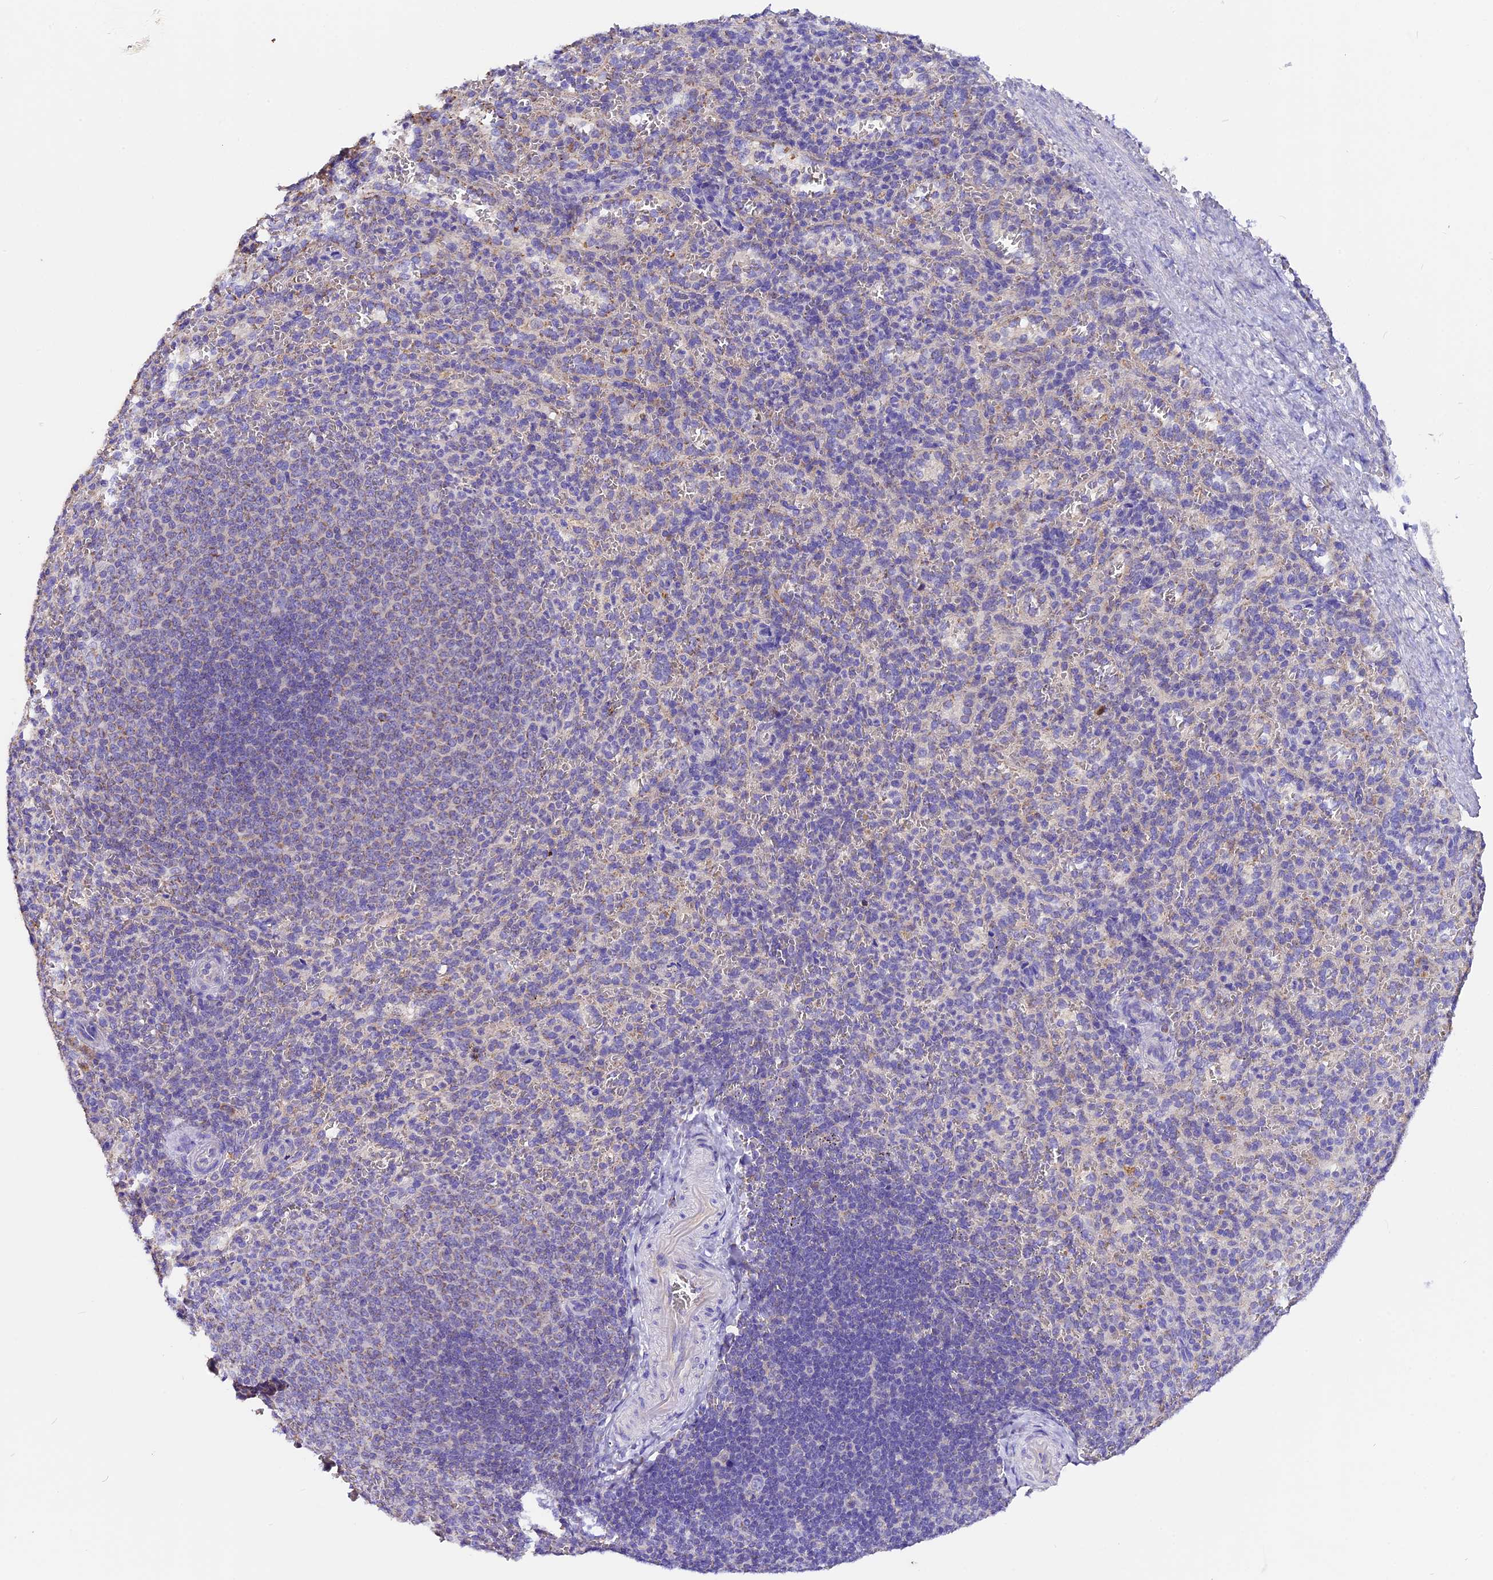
{"staining": {"intensity": "negative", "quantity": "none", "location": "none"}, "tissue": "spleen", "cell_type": "Cells in red pulp", "image_type": "normal", "snomed": [{"axis": "morphology", "description": "Normal tissue, NOS"}, {"axis": "topography", "description": "Spleen"}], "caption": "Photomicrograph shows no protein positivity in cells in red pulp of unremarkable spleen. The staining was performed using DAB (3,3'-diaminobenzidine) to visualize the protein expression in brown, while the nuclei were stained in blue with hematoxylin (Magnification: 20x).", "gene": "SIX5", "patient": {"sex": "female", "age": 21}}